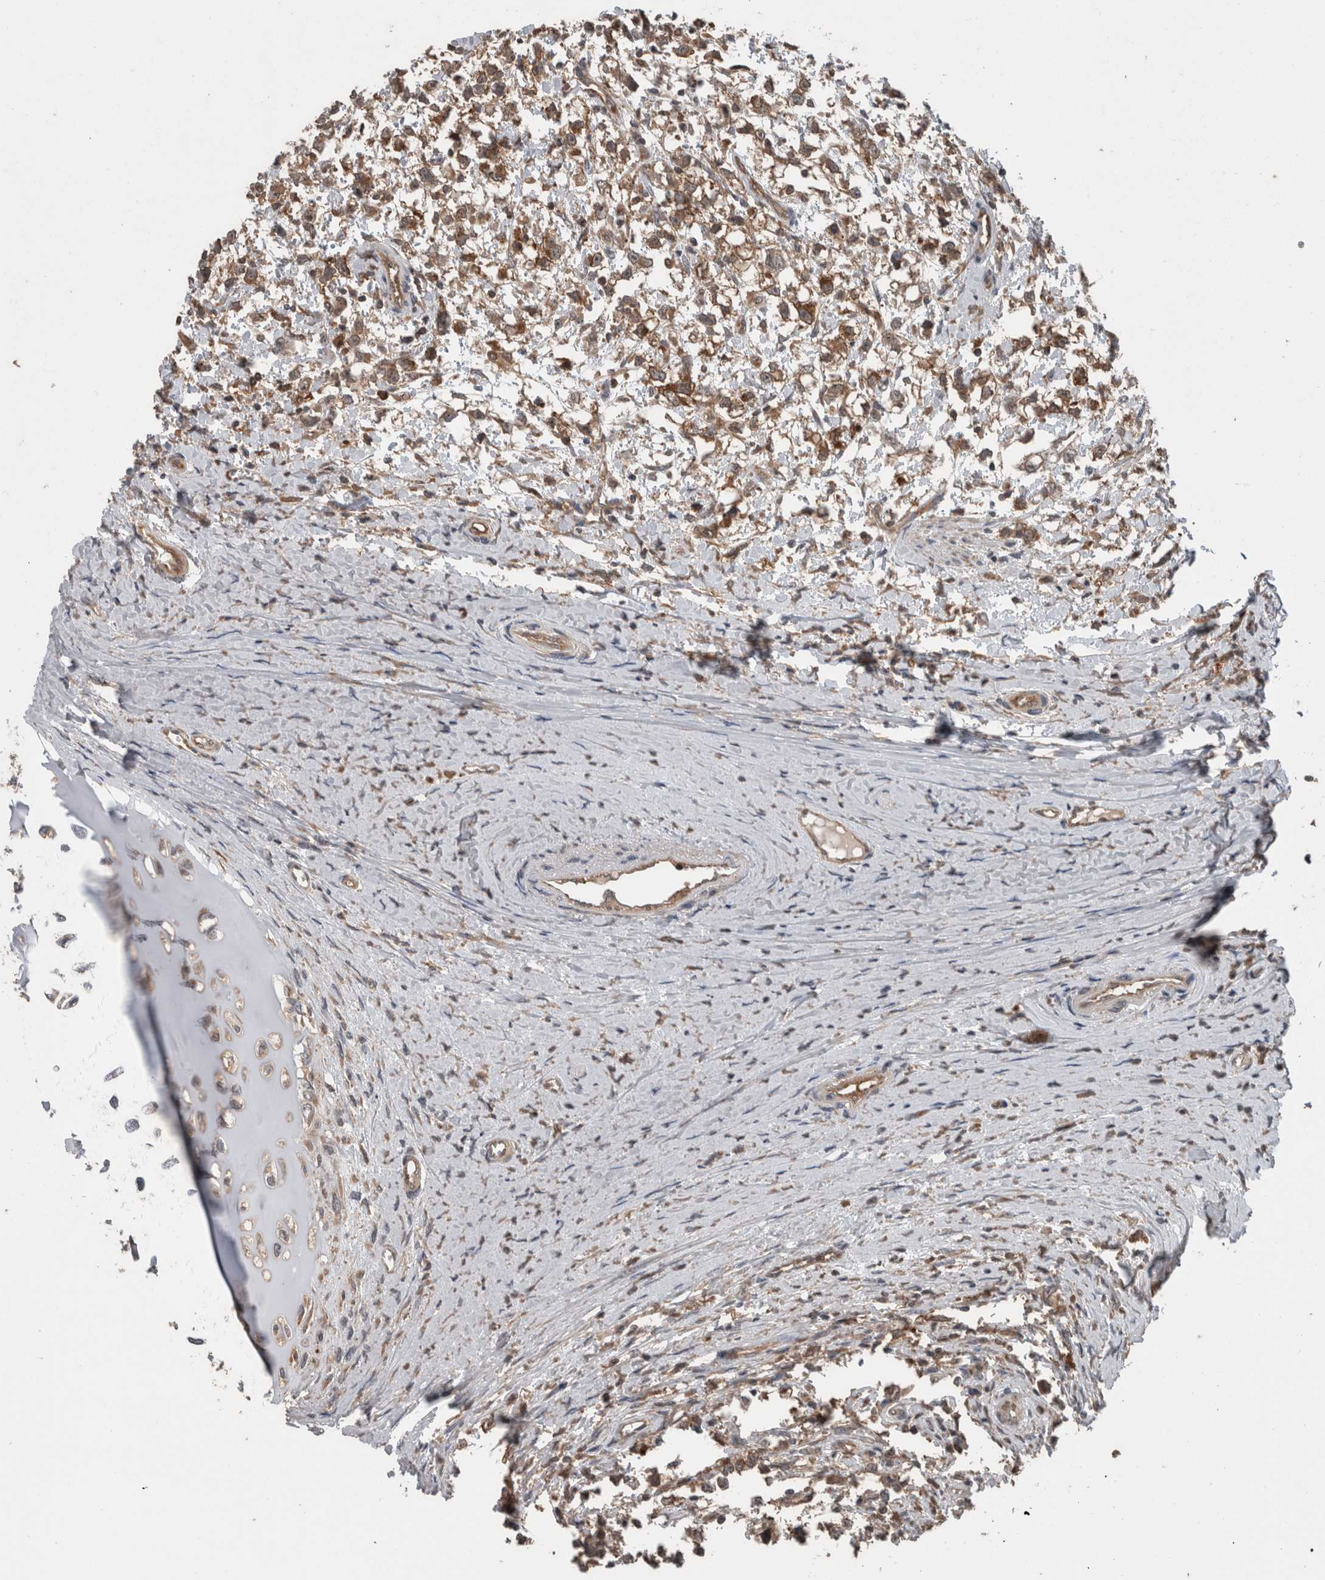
{"staining": {"intensity": "moderate", "quantity": ">75%", "location": "cytoplasmic/membranous"}, "tissue": "testis cancer", "cell_type": "Tumor cells", "image_type": "cancer", "snomed": [{"axis": "morphology", "description": "Seminoma, NOS"}, {"axis": "morphology", "description": "Carcinoma, Embryonal, NOS"}, {"axis": "topography", "description": "Testis"}], "caption": "A high-resolution image shows immunohistochemistry staining of testis cancer (seminoma), which shows moderate cytoplasmic/membranous positivity in about >75% of tumor cells.", "gene": "RIOK3", "patient": {"sex": "male", "age": 51}}